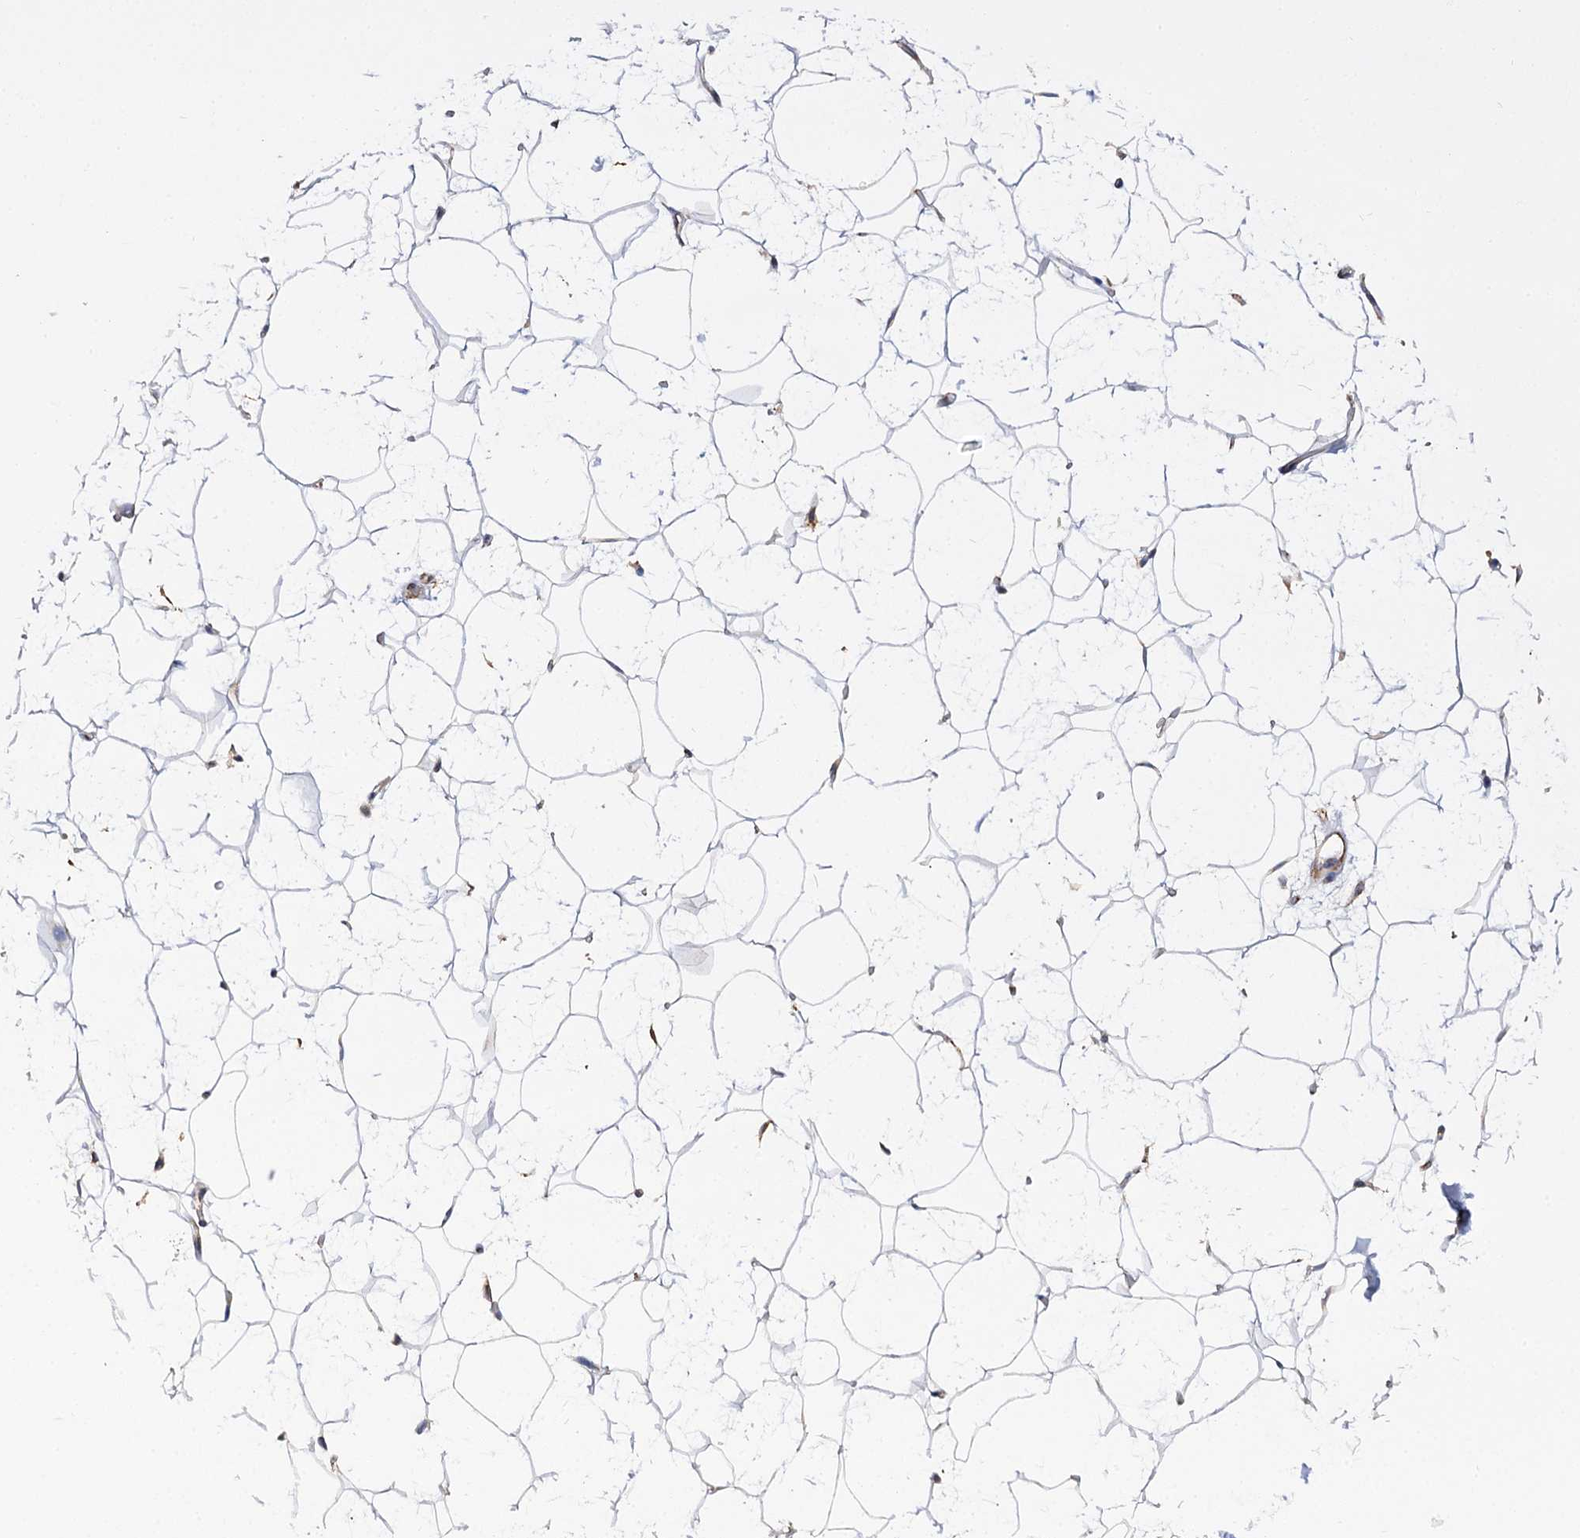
{"staining": {"intensity": "moderate", "quantity": ">75%", "location": "cytoplasmic/membranous"}, "tissue": "adipose tissue", "cell_type": "Adipocytes", "image_type": "normal", "snomed": [{"axis": "morphology", "description": "Normal tissue, NOS"}, {"axis": "topography", "description": "Breast"}], "caption": "Immunohistochemical staining of benign human adipose tissue displays >75% levels of moderate cytoplasmic/membranous protein positivity in approximately >75% of adipocytes.", "gene": "SUPV3L1", "patient": {"sex": "female", "age": 26}}